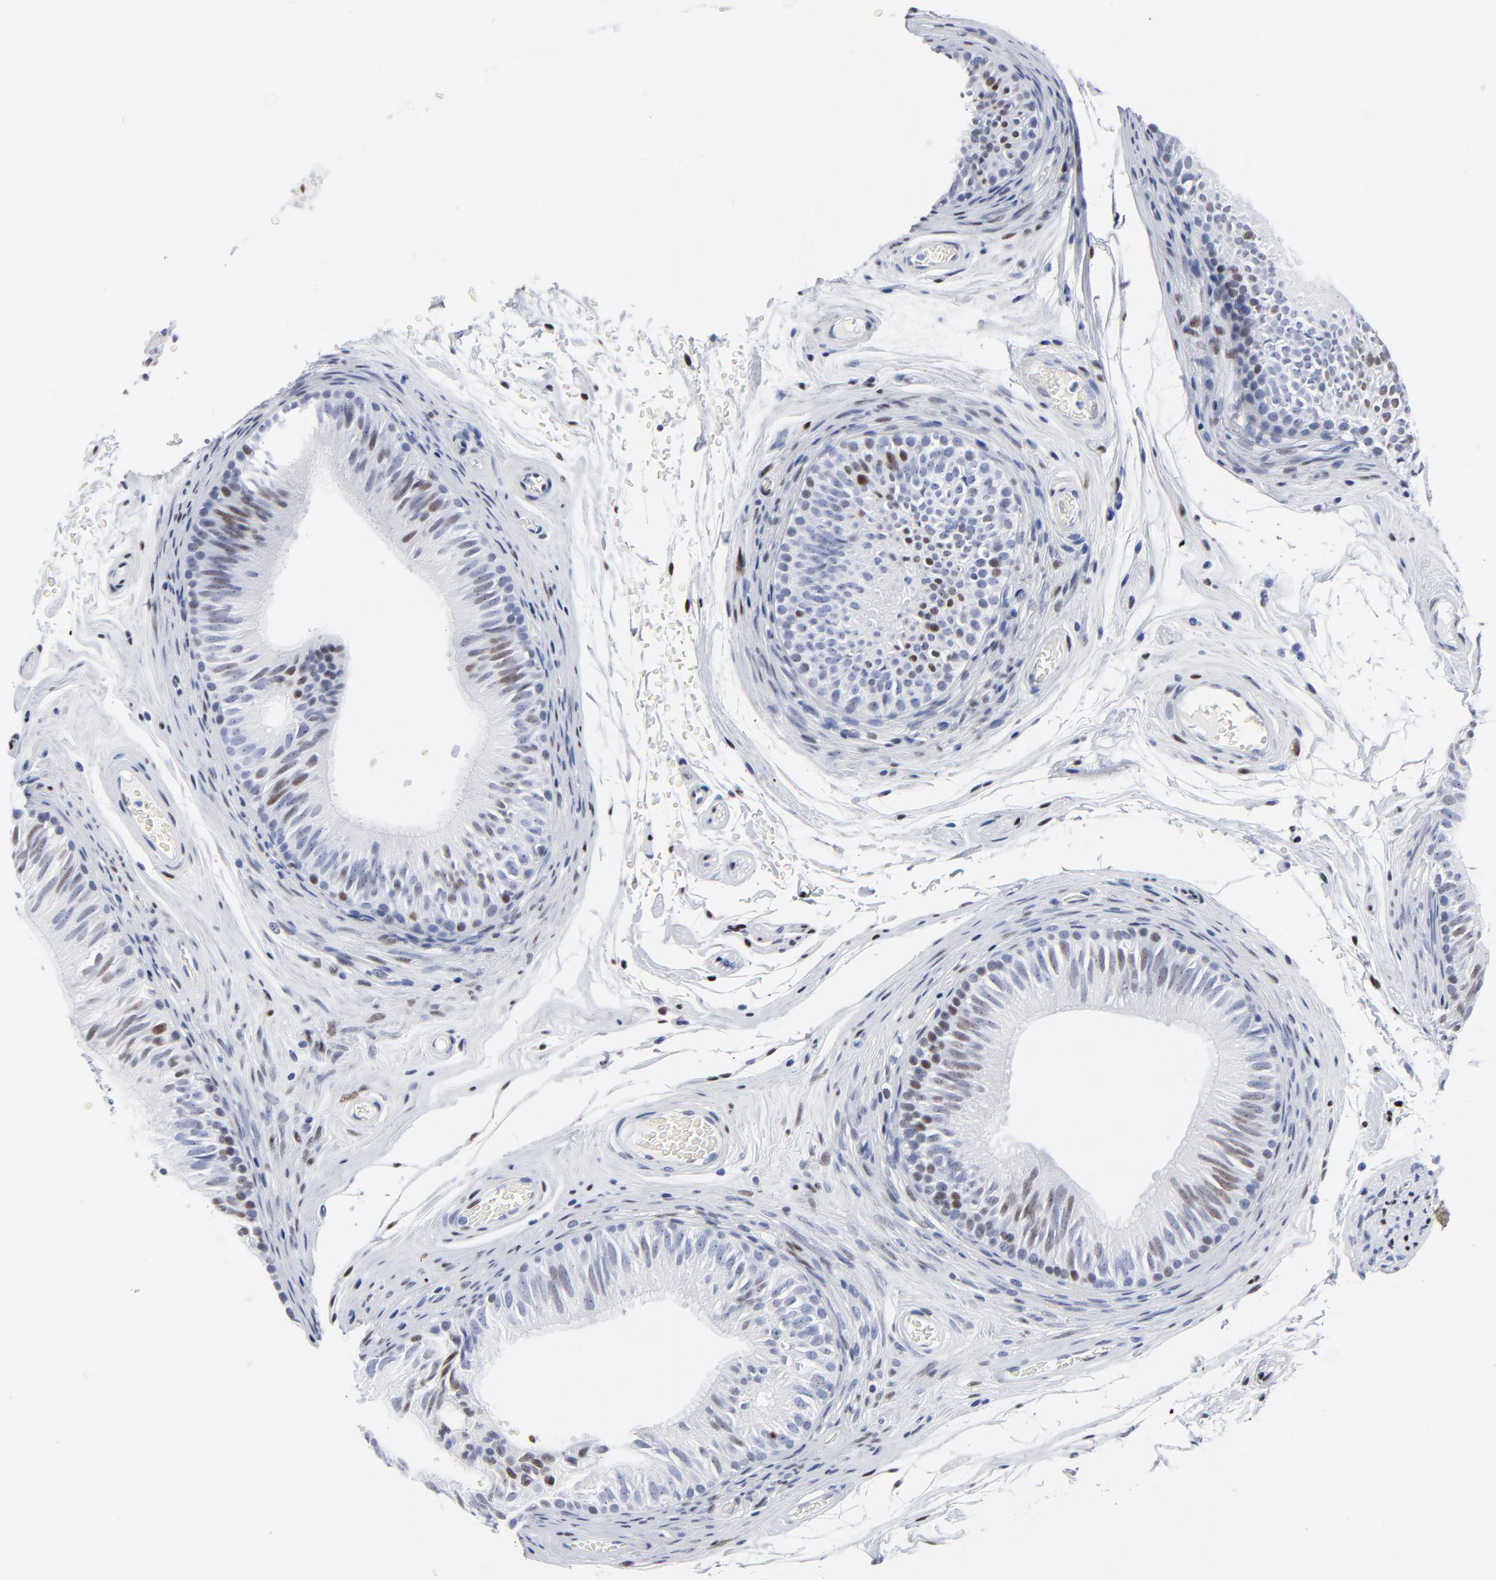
{"staining": {"intensity": "moderate", "quantity": ">75%", "location": "nuclear"}, "tissue": "epididymis", "cell_type": "Glandular cells", "image_type": "normal", "snomed": [{"axis": "morphology", "description": "Normal tissue, NOS"}, {"axis": "topography", "description": "Testis"}, {"axis": "topography", "description": "Epididymis"}], "caption": "A high-resolution micrograph shows IHC staining of normal epididymis, which exhibits moderate nuclear staining in about >75% of glandular cells. Using DAB (brown) and hematoxylin (blue) stains, captured at high magnification using brightfield microscopy.", "gene": "JUN", "patient": {"sex": "male", "age": 36}}